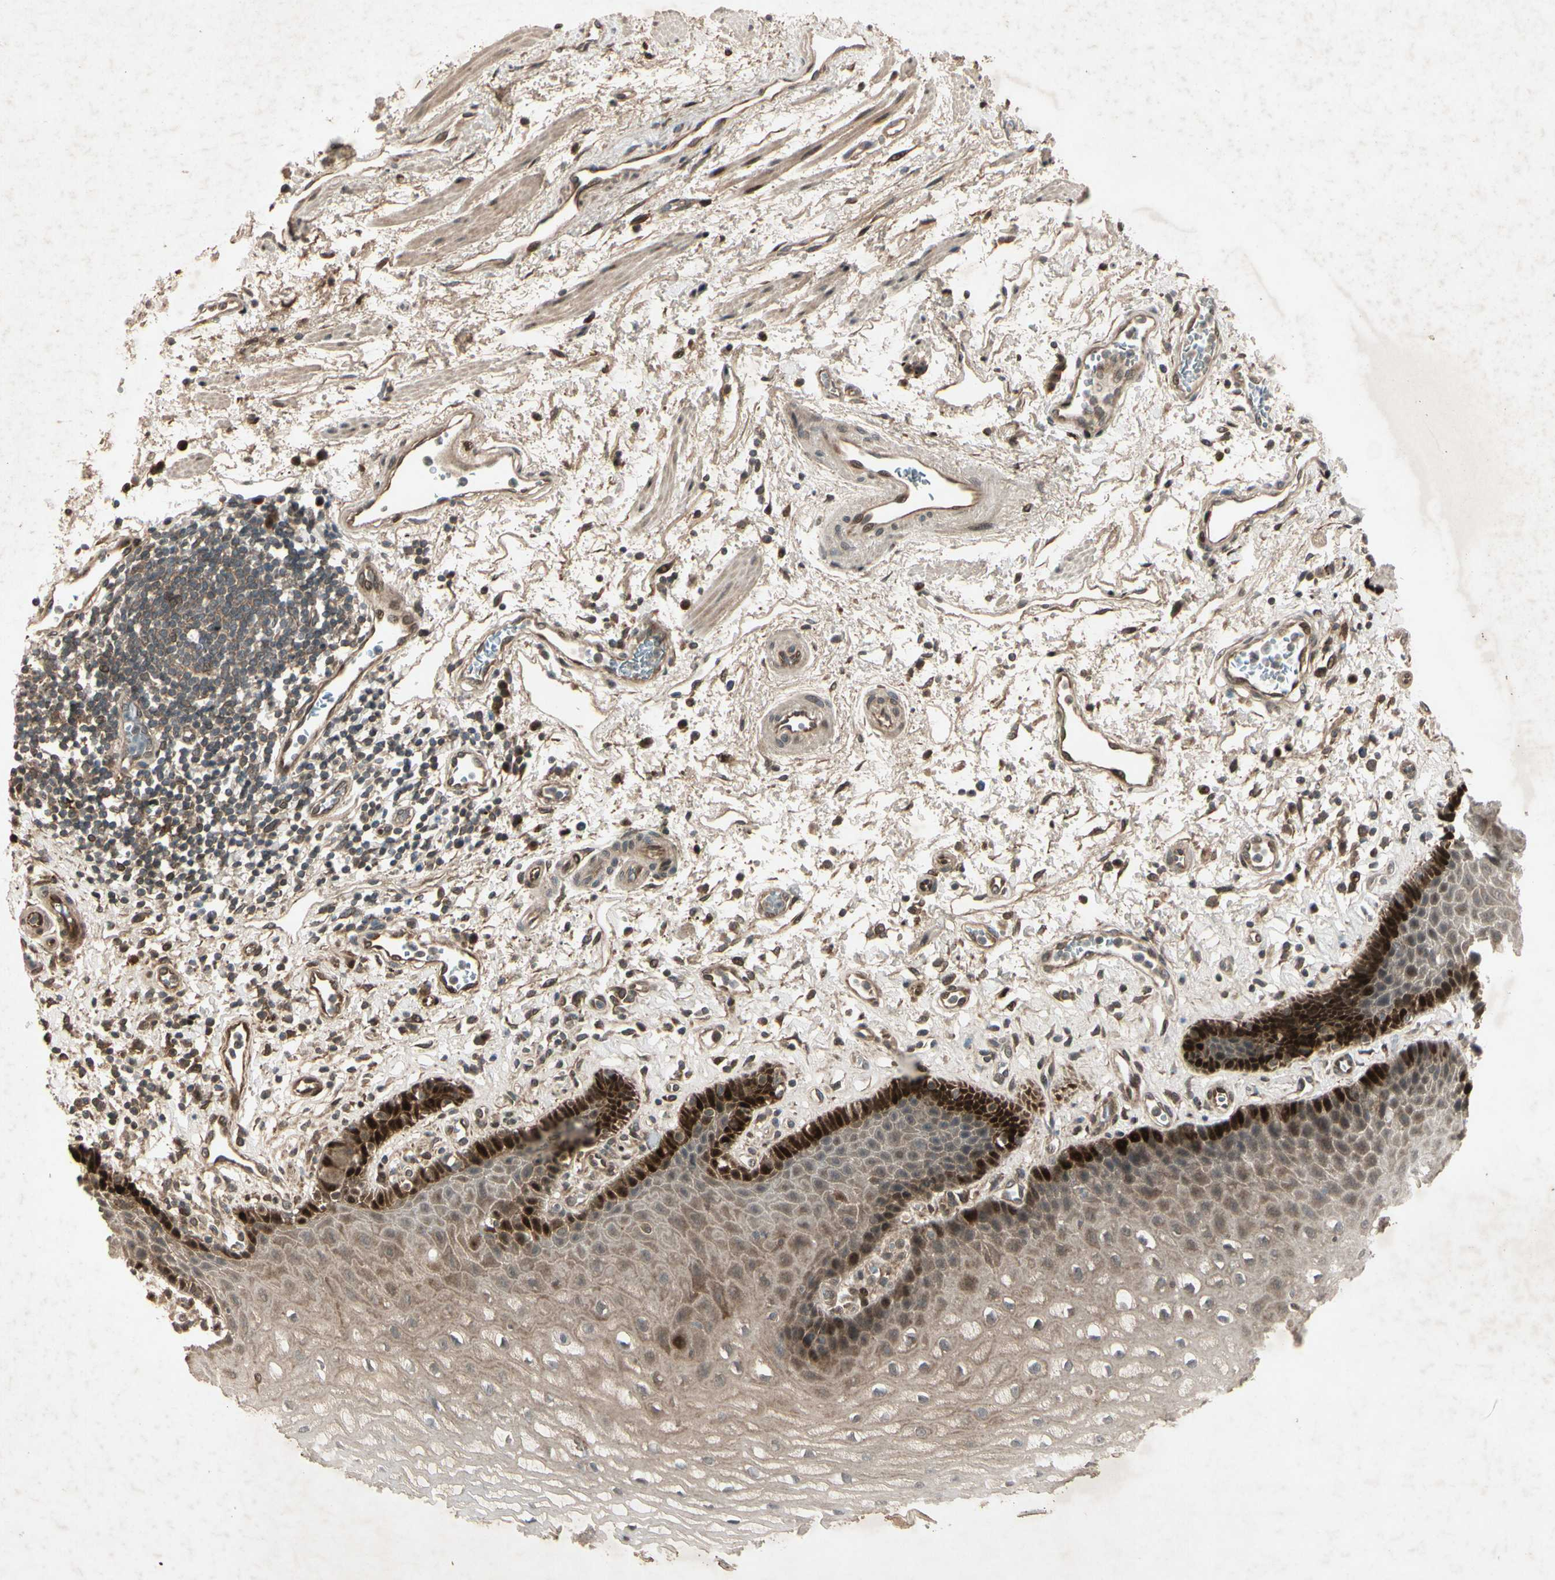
{"staining": {"intensity": "moderate", "quantity": ">75%", "location": "cytoplasmic/membranous,nuclear"}, "tissue": "esophagus", "cell_type": "Squamous epithelial cells", "image_type": "normal", "snomed": [{"axis": "morphology", "description": "Normal tissue, NOS"}, {"axis": "topography", "description": "Esophagus"}], "caption": "Brown immunohistochemical staining in unremarkable esophagus reveals moderate cytoplasmic/membranous,nuclear expression in approximately >75% of squamous epithelial cells. Nuclei are stained in blue.", "gene": "FHDC1", "patient": {"sex": "male", "age": 54}}